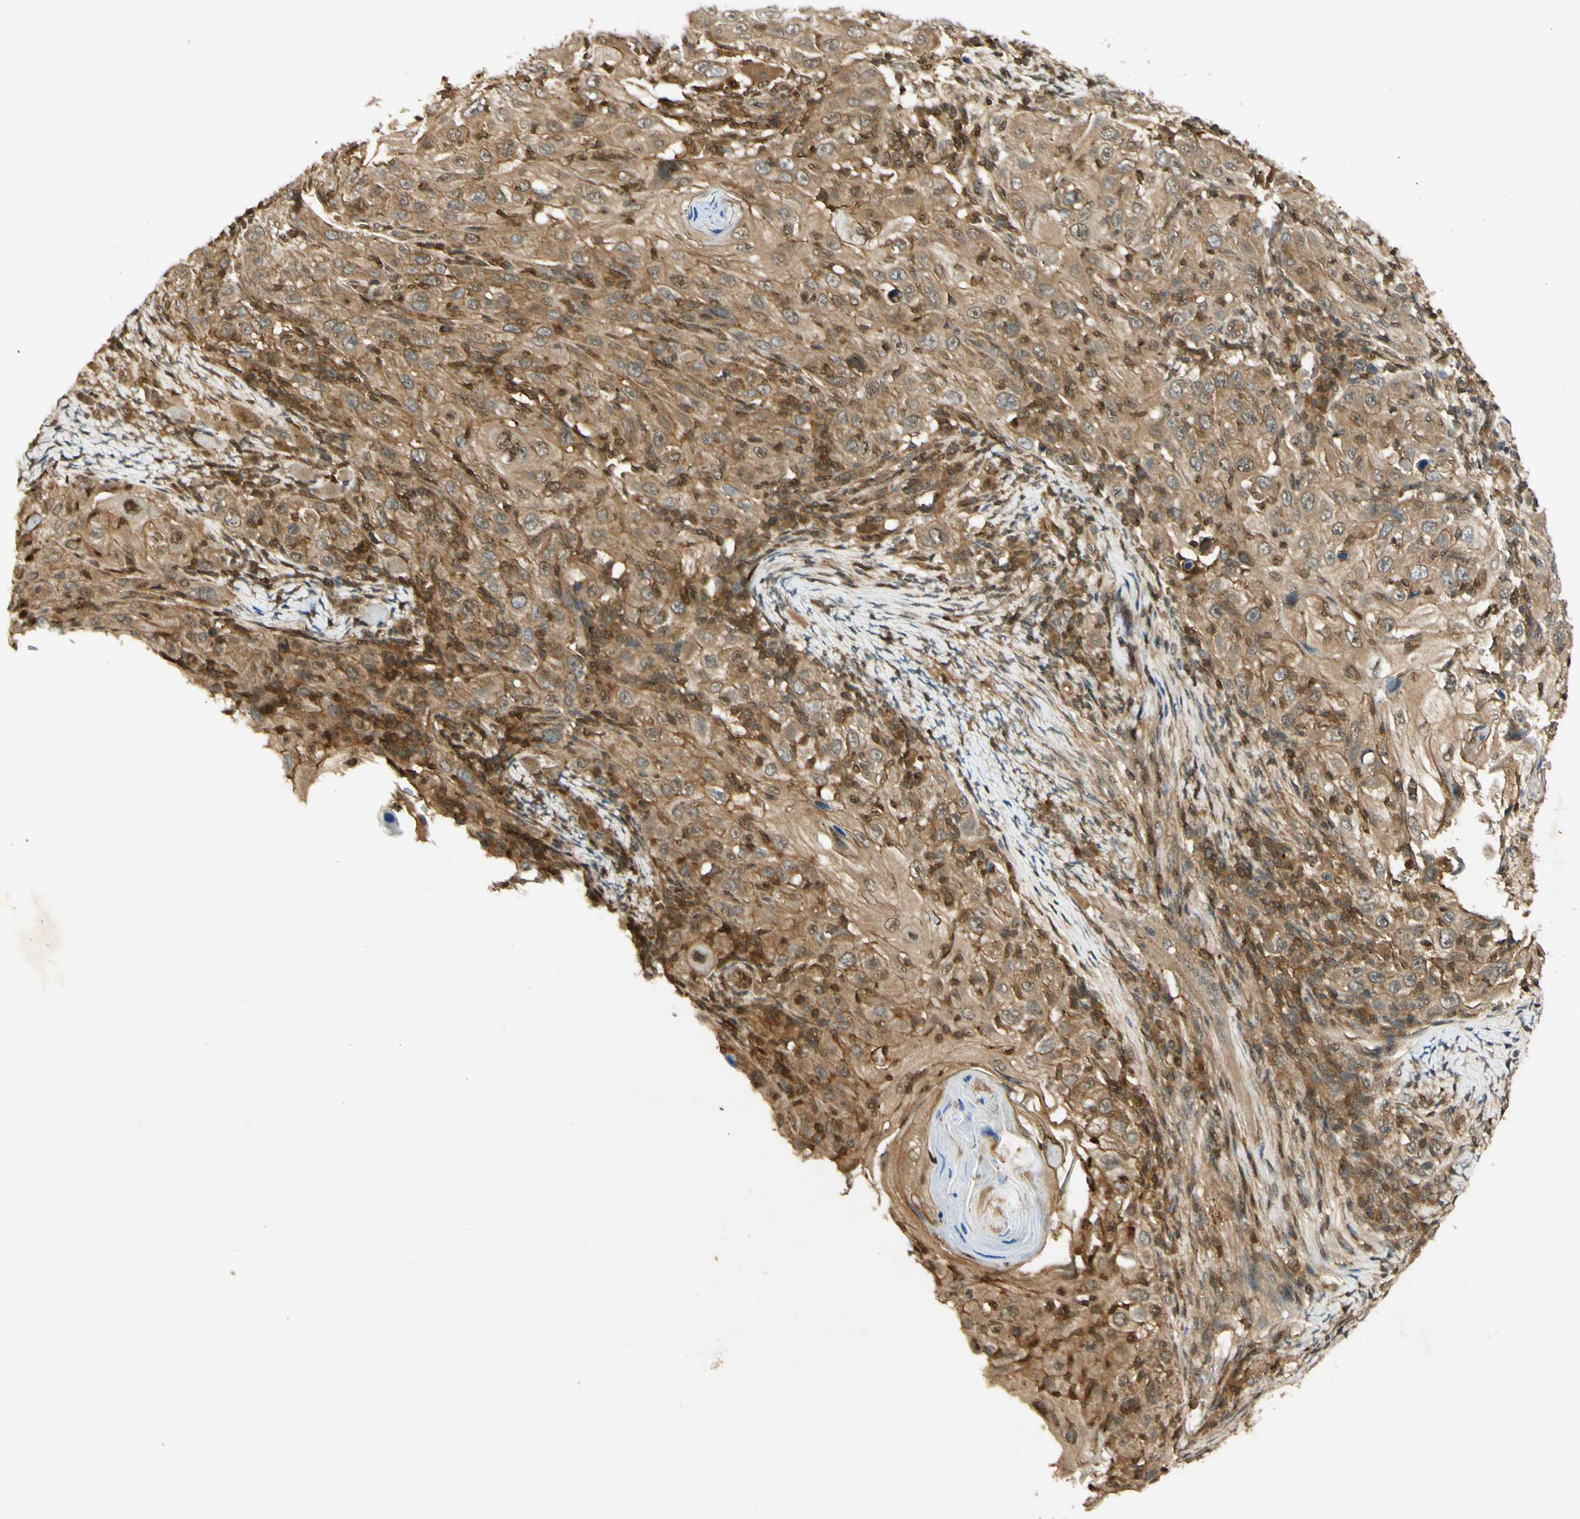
{"staining": {"intensity": "moderate", "quantity": ">75%", "location": "cytoplasmic/membranous,nuclear"}, "tissue": "skin cancer", "cell_type": "Tumor cells", "image_type": "cancer", "snomed": [{"axis": "morphology", "description": "Squamous cell carcinoma, NOS"}, {"axis": "topography", "description": "Skin"}], "caption": "A histopathology image showing moderate cytoplasmic/membranous and nuclear expression in approximately >75% of tumor cells in skin cancer (squamous cell carcinoma), as visualized by brown immunohistochemical staining.", "gene": "EPHA8", "patient": {"sex": "female", "age": 88}}